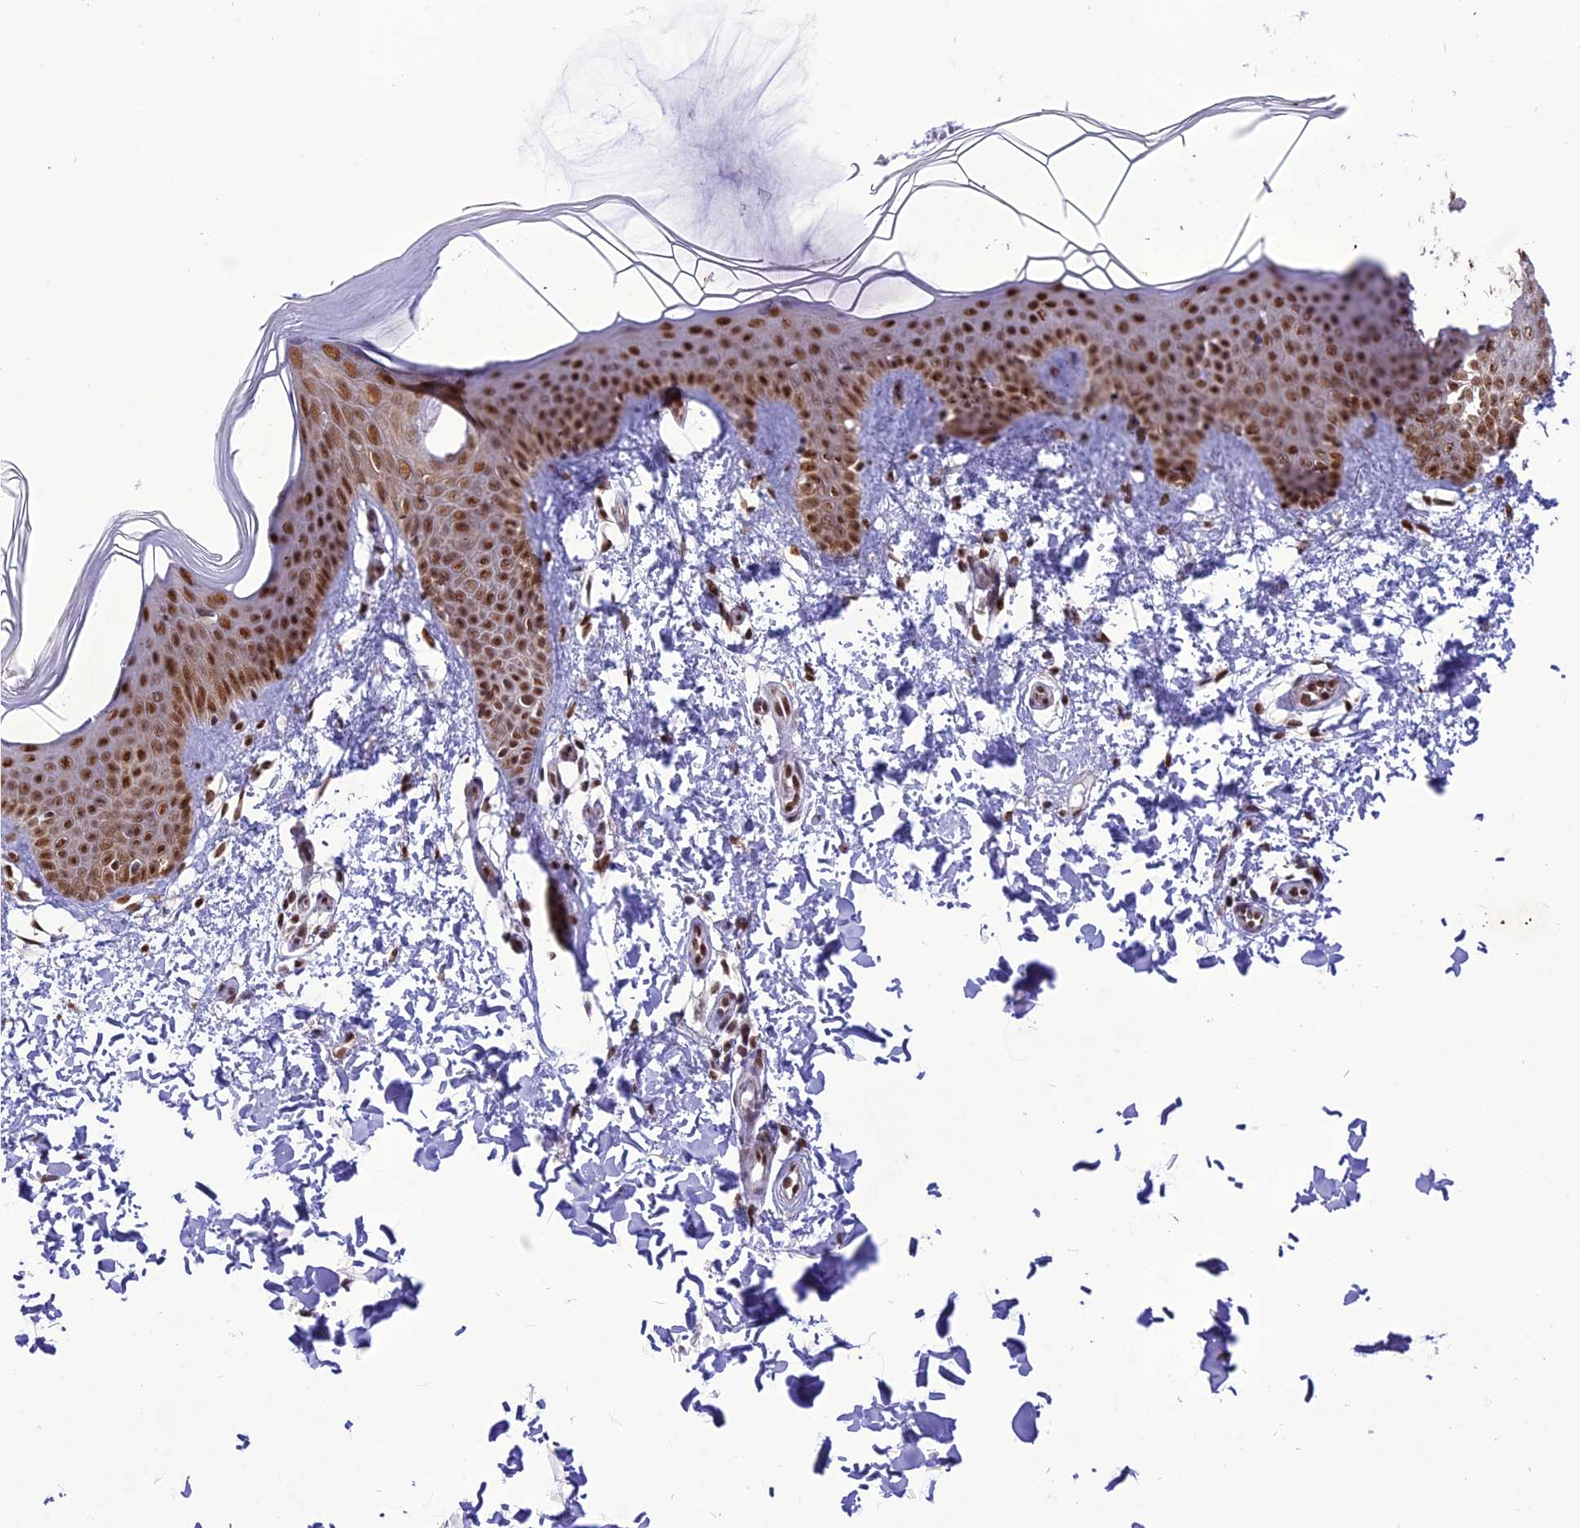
{"staining": {"intensity": "strong", "quantity": ">75%", "location": "nuclear"}, "tissue": "skin", "cell_type": "Fibroblasts", "image_type": "normal", "snomed": [{"axis": "morphology", "description": "Normal tissue, NOS"}, {"axis": "topography", "description": "Skin"}], "caption": "A brown stain shows strong nuclear expression of a protein in fibroblasts of normal human skin. (brown staining indicates protein expression, while blue staining denotes nuclei).", "gene": "DDX1", "patient": {"sex": "male", "age": 36}}